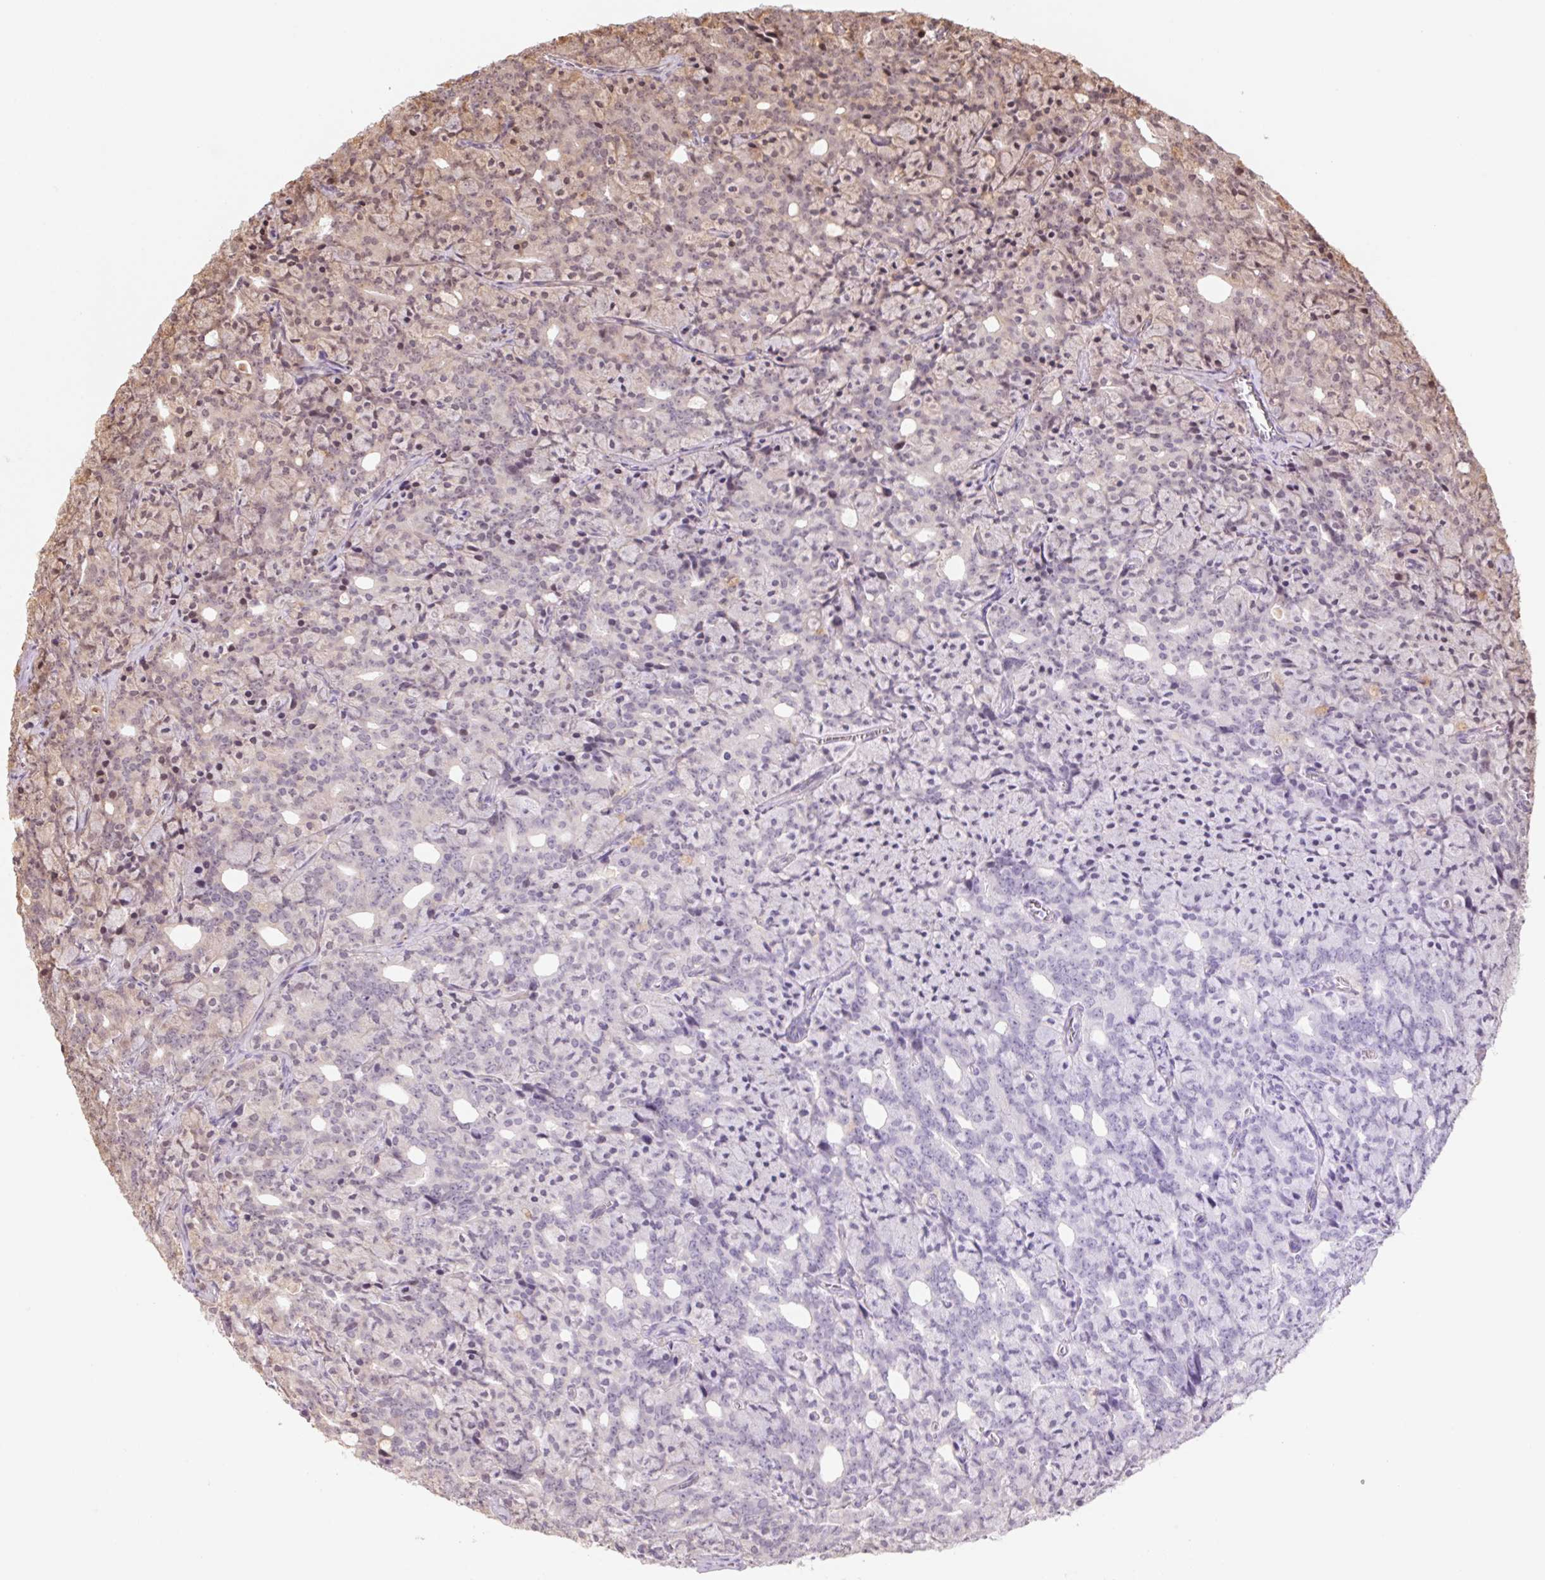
{"staining": {"intensity": "weak", "quantity": "25%-75%", "location": "cytoplasmic/membranous"}, "tissue": "prostate cancer", "cell_type": "Tumor cells", "image_type": "cancer", "snomed": [{"axis": "morphology", "description": "Adenocarcinoma, High grade"}, {"axis": "topography", "description": "Prostate"}], "caption": "Immunohistochemical staining of human prostate cancer (adenocarcinoma (high-grade)) shows low levels of weak cytoplasmic/membranous protein expression in approximately 25%-75% of tumor cells. The staining was performed using DAB, with brown indicating positive protein expression. Nuclei are stained blue with hematoxylin.", "gene": "PDHA1", "patient": {"sex": "male", "age": 84}}